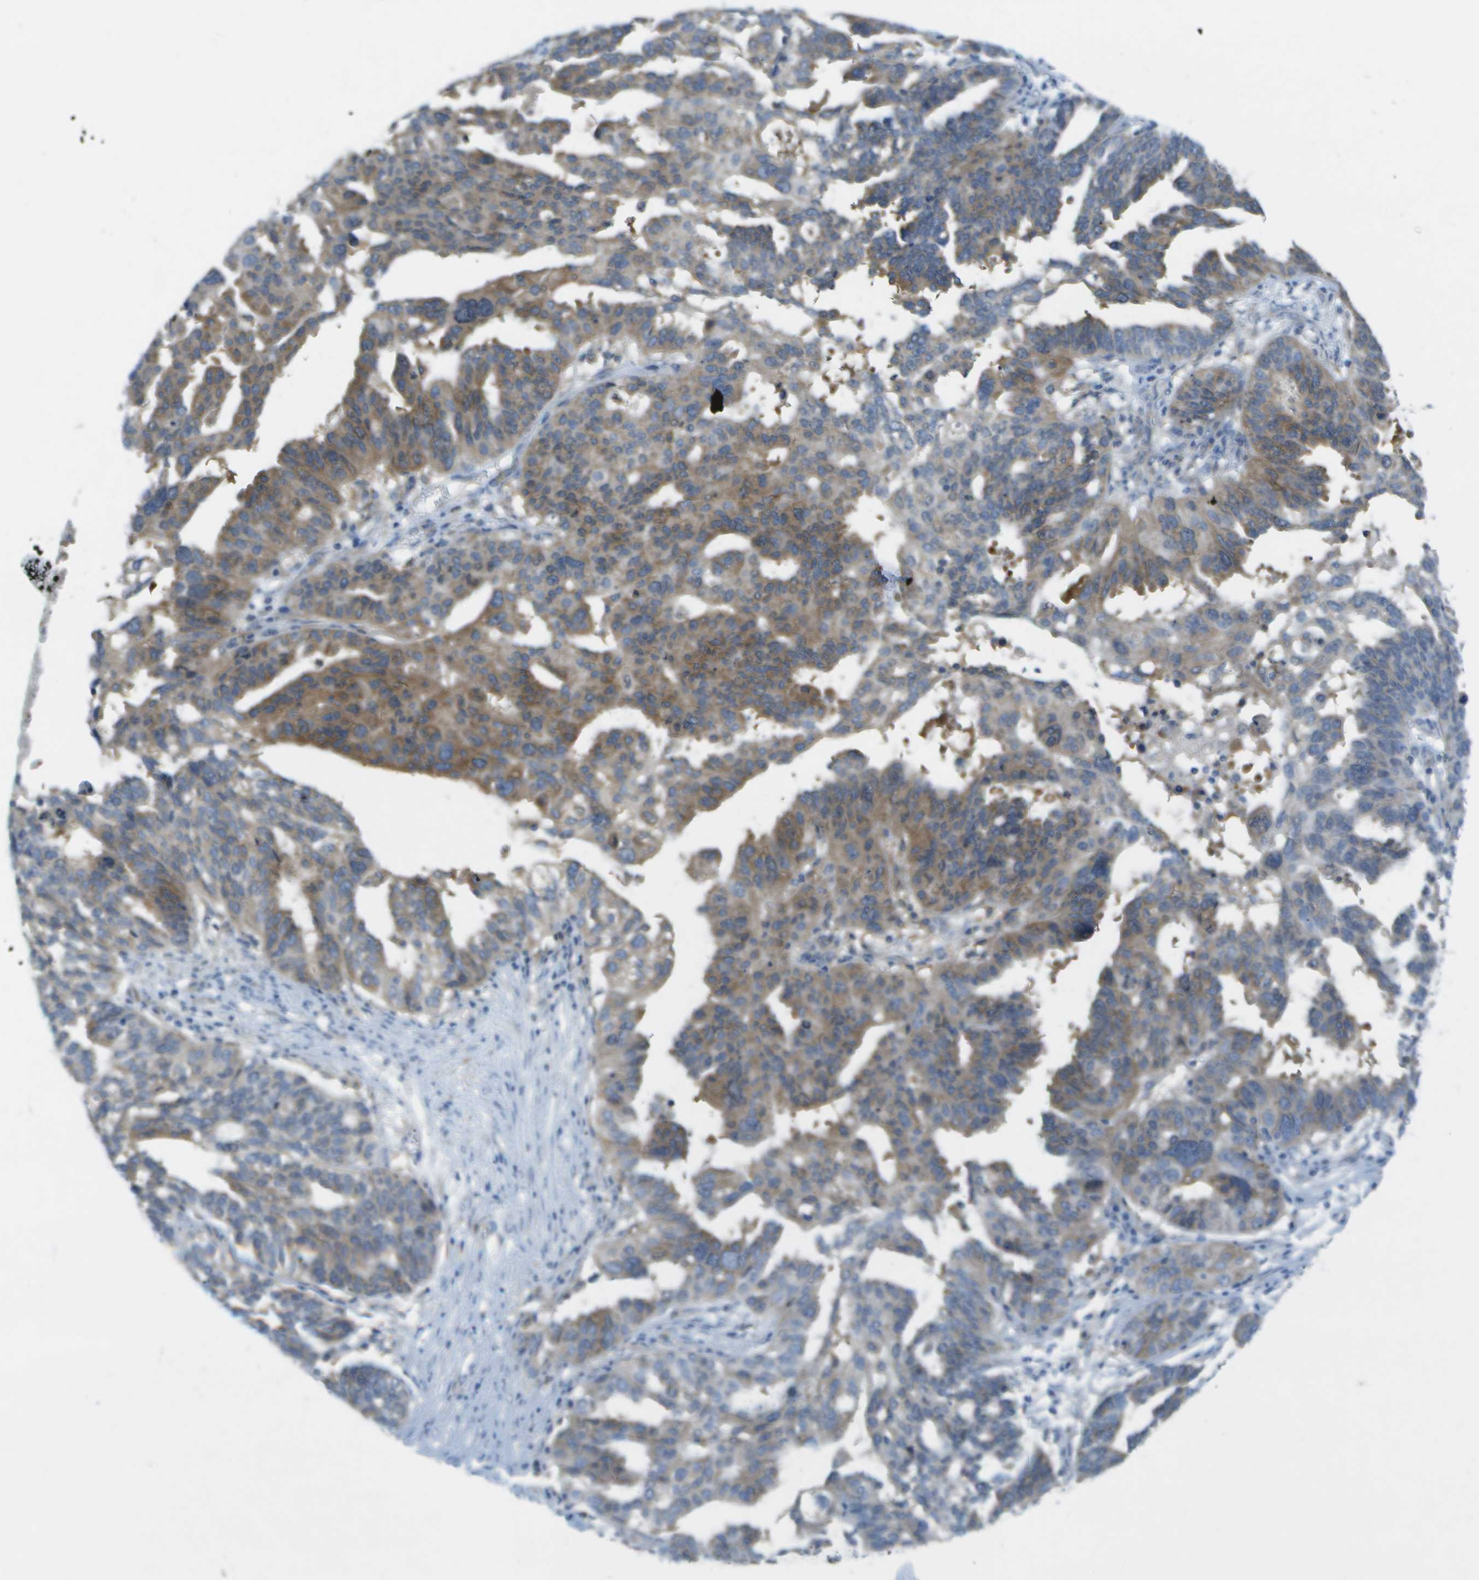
{"staining": {"intensity": "moderate", "quantity": "<25%", "location": "cytoplasmic/membranous"}, "tissue": "ovarian cancer", "cell_type": "Tumor cells", "image_type": "cancer", "snomed": [{"axis": "morphology", "description": "Cystadenocarcinoma, serous, NOS"}, {"axis": "topography", "description": "Ovary"}], "caption": "Immunohistochemistry micrograph of neoplastic tissue: human ovarian cancer (serous cystadenocarcinoma) stained using immunohistochemistry demonstrates low levels of moderate protein expression localized specifically in the cytoplasmic/membranous of tumor cells, appearing as a cytoplasmic/membranous brown color.", "gene": "WNK2", "patient": {"sex": "female", "age": 59}}